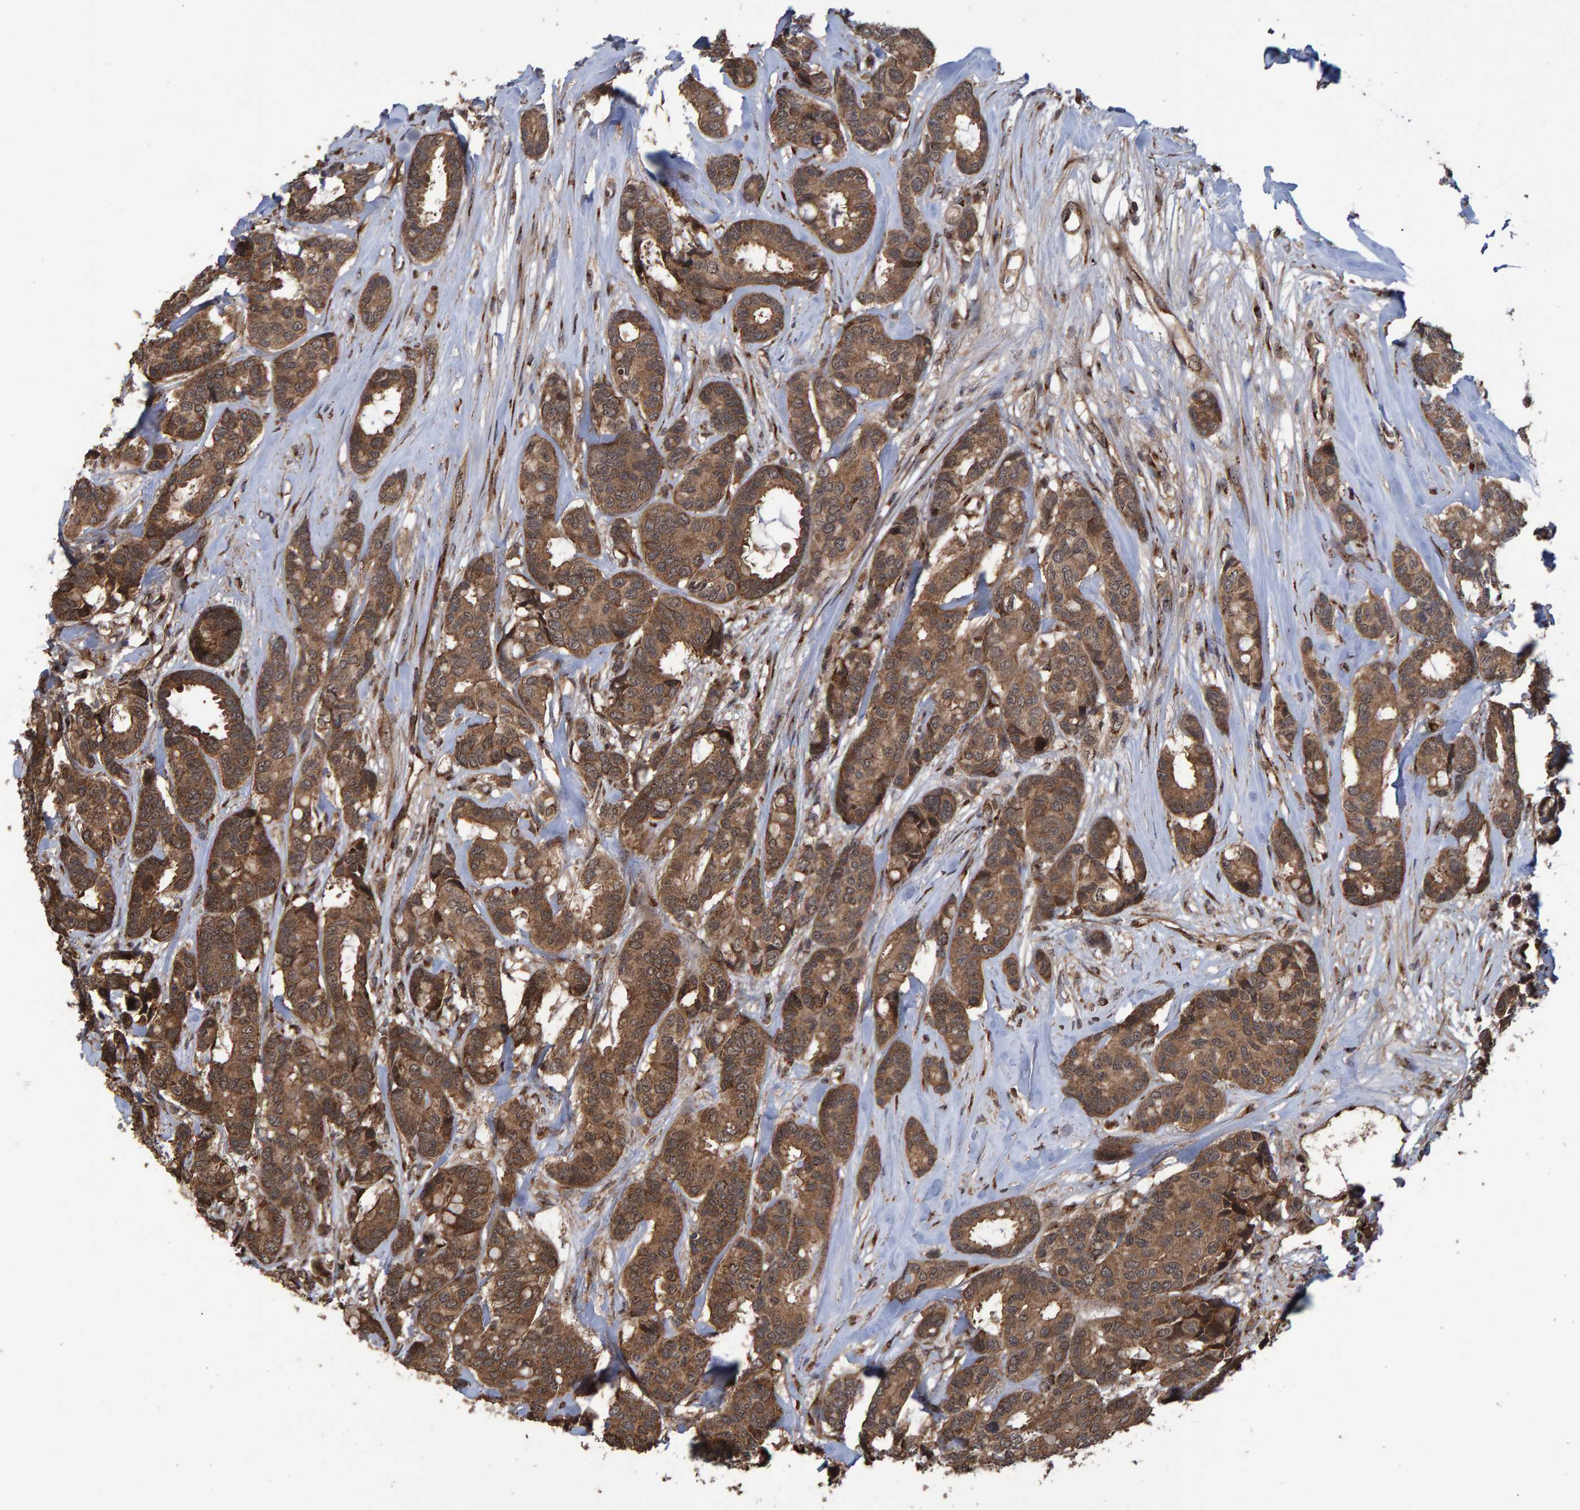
{"staining": {"intensity": "moderate", "quantity": ">75%", "location": "cytoplasmic/membranous,nuclear"}, "tissue": "breast cancer", "cell_type": "Tumor cells", "image_type": "cancer", "snomed": [{"axis": "morphology", "description": "Duct carcinoma"}, {"axis": "topography", "description": "Breast"}], "caption": "Moderate cytoplasmic/membranous and nuclear staining is present in about >75% of tumor cells in infiltrating ductal carcinoma (breast).", "gene": "TRIM68", "patient": {"sex": "female", "age": 87}}